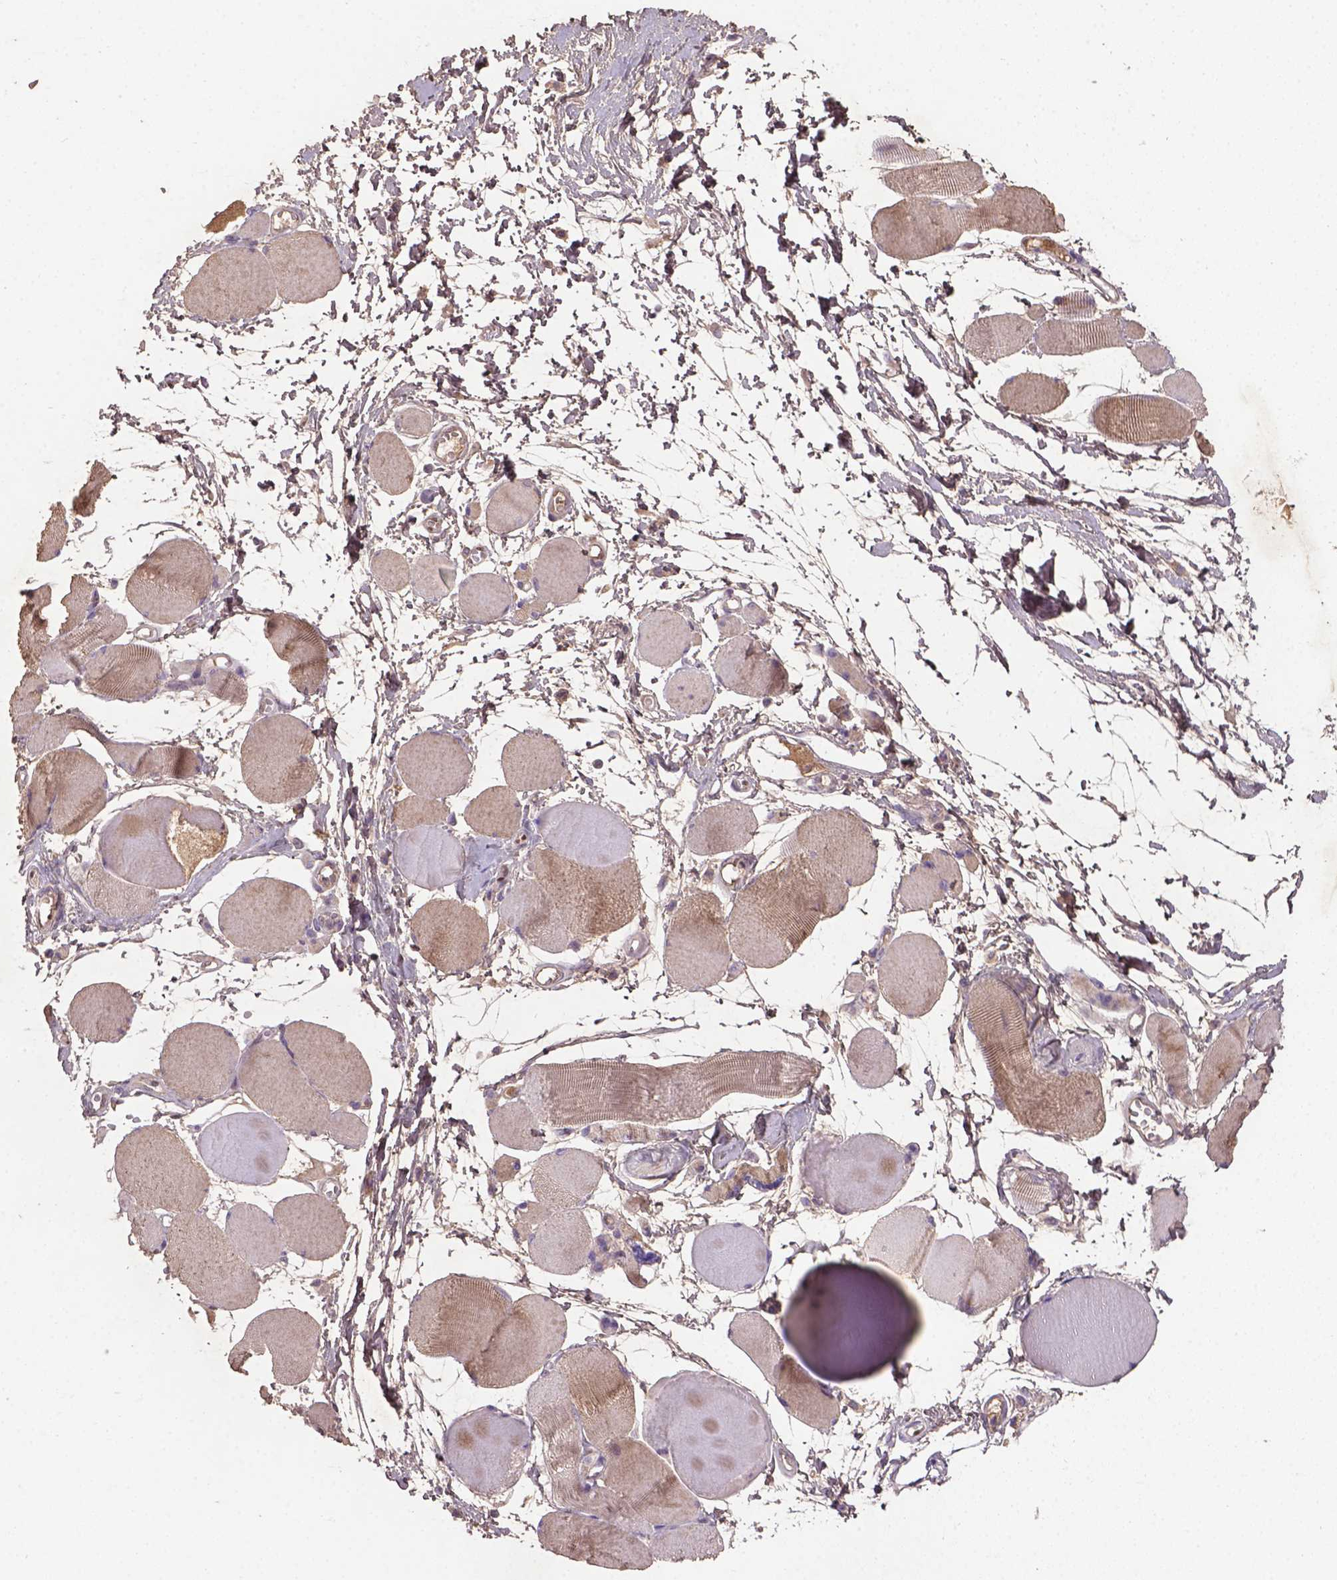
{"staining": {"intensity": "weak", "quantity": "25%-75%", "location": "cytoplasmic/membranous"}, "tissue": "skeletal muscle", "cell_type": "Myocytes", "image_type": "normal", "snomed": [{"axis": "morphology", "description": "Normal tissue, NOS"}, {"axis": "topography", "description": "Skeletal muscle"}], "caption": "IHC of normal skeletal muscle exhibits low levels of weak cytoplasmic/membranous positivity in about 25%-75% of myocytes.", "gene": "SOX17", "patient": {"sex": "female", "age": 75}}